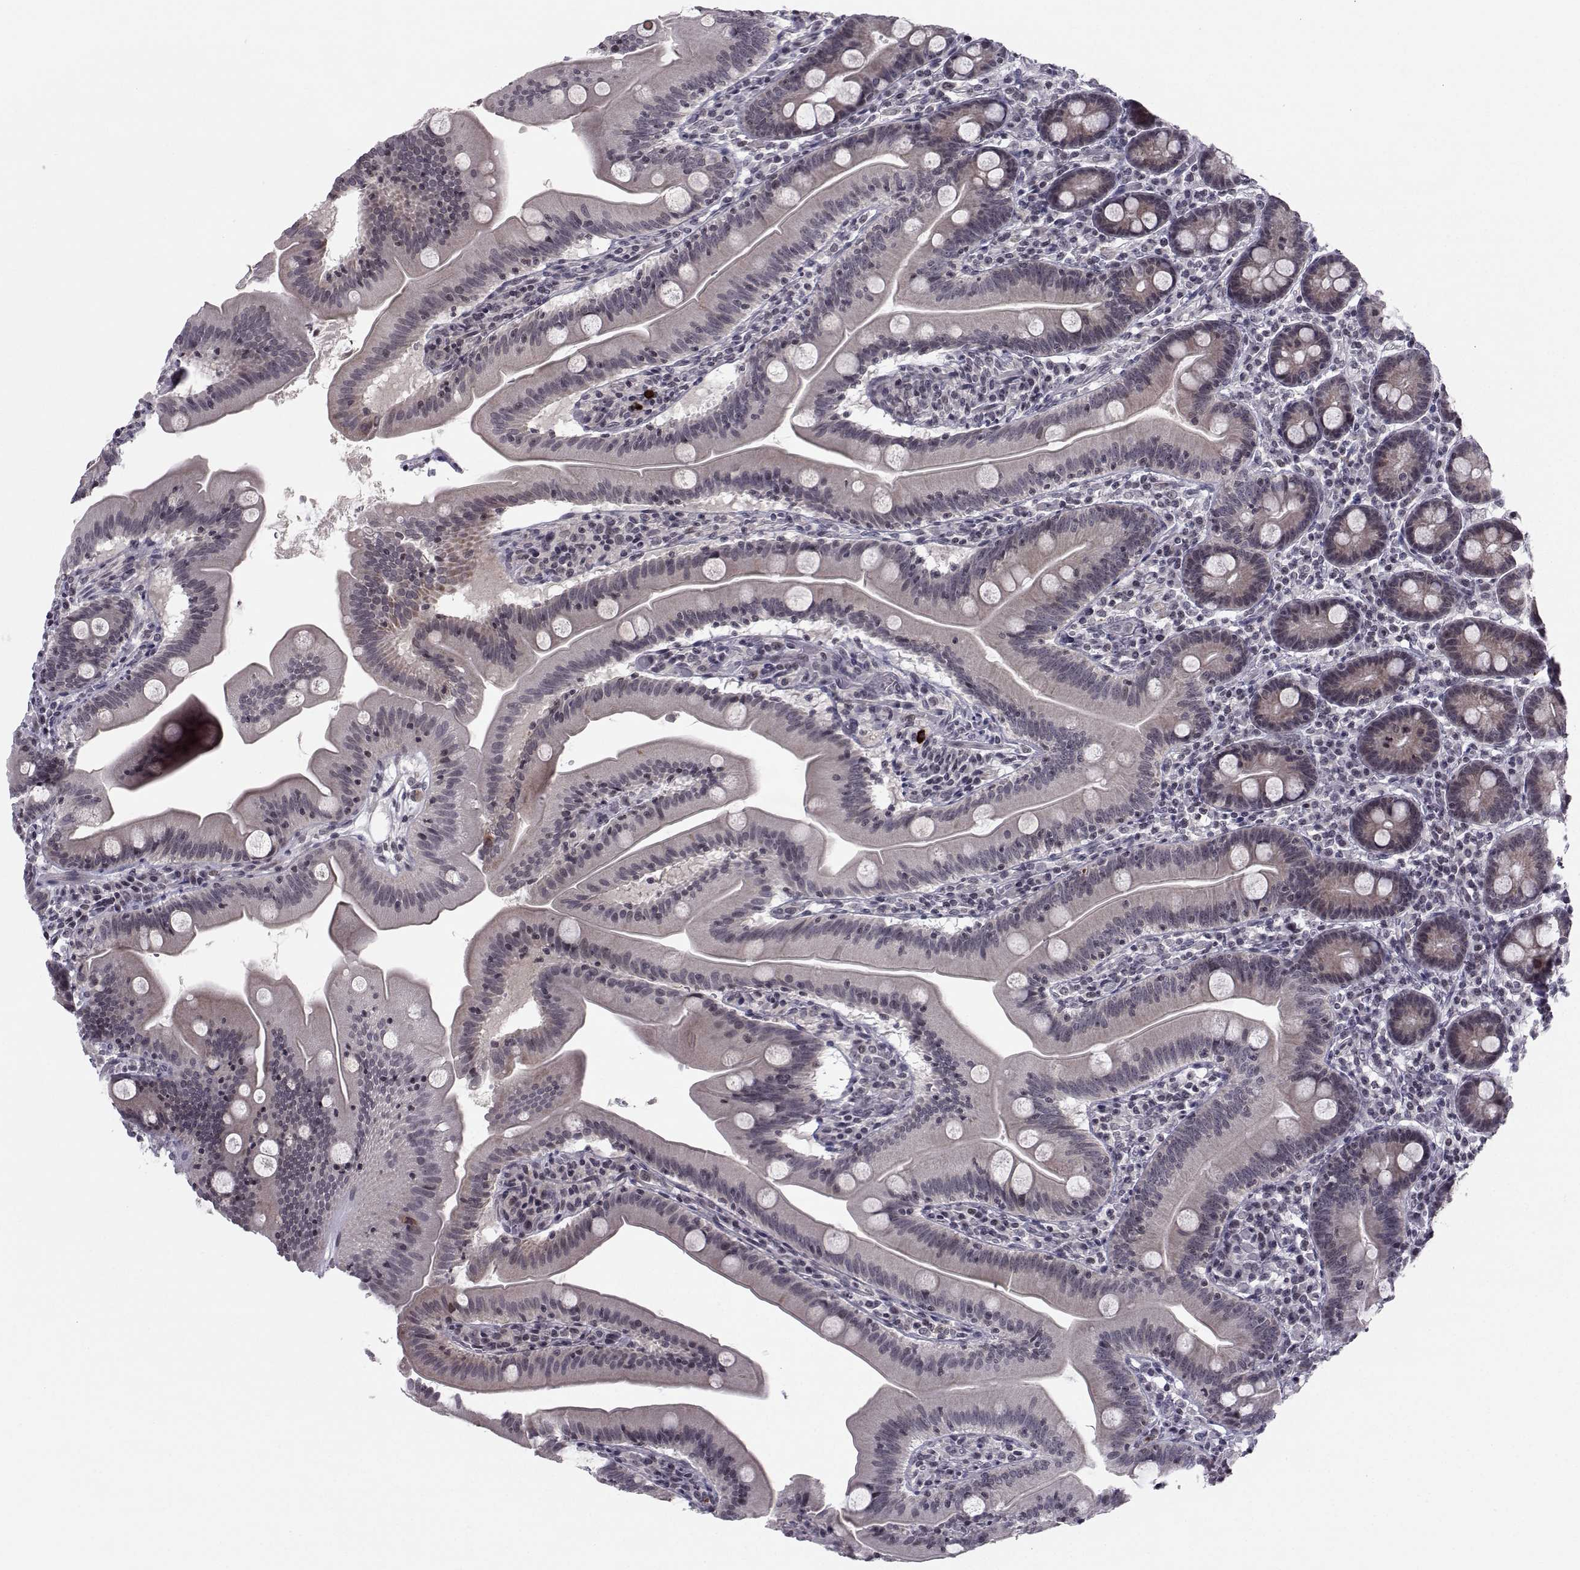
{"staining": {"intensity": "negative", "quantity": "none", "location": "none"}, "tissue": "small intestine", "cell_type": "Glandular cells", "image_type": "normal", "snomed": [{"axis": "morphology", "description": "Normal tissue, NOS"}, {"axis": "topography", "description": "Small intestine"}], "caption": "Human small intestine stained for a protein using immunohistochemistry exhibits no expression in glandular cells.", "gene": "MARCHF4", "patient": {"sex": "male", "age": 37}}